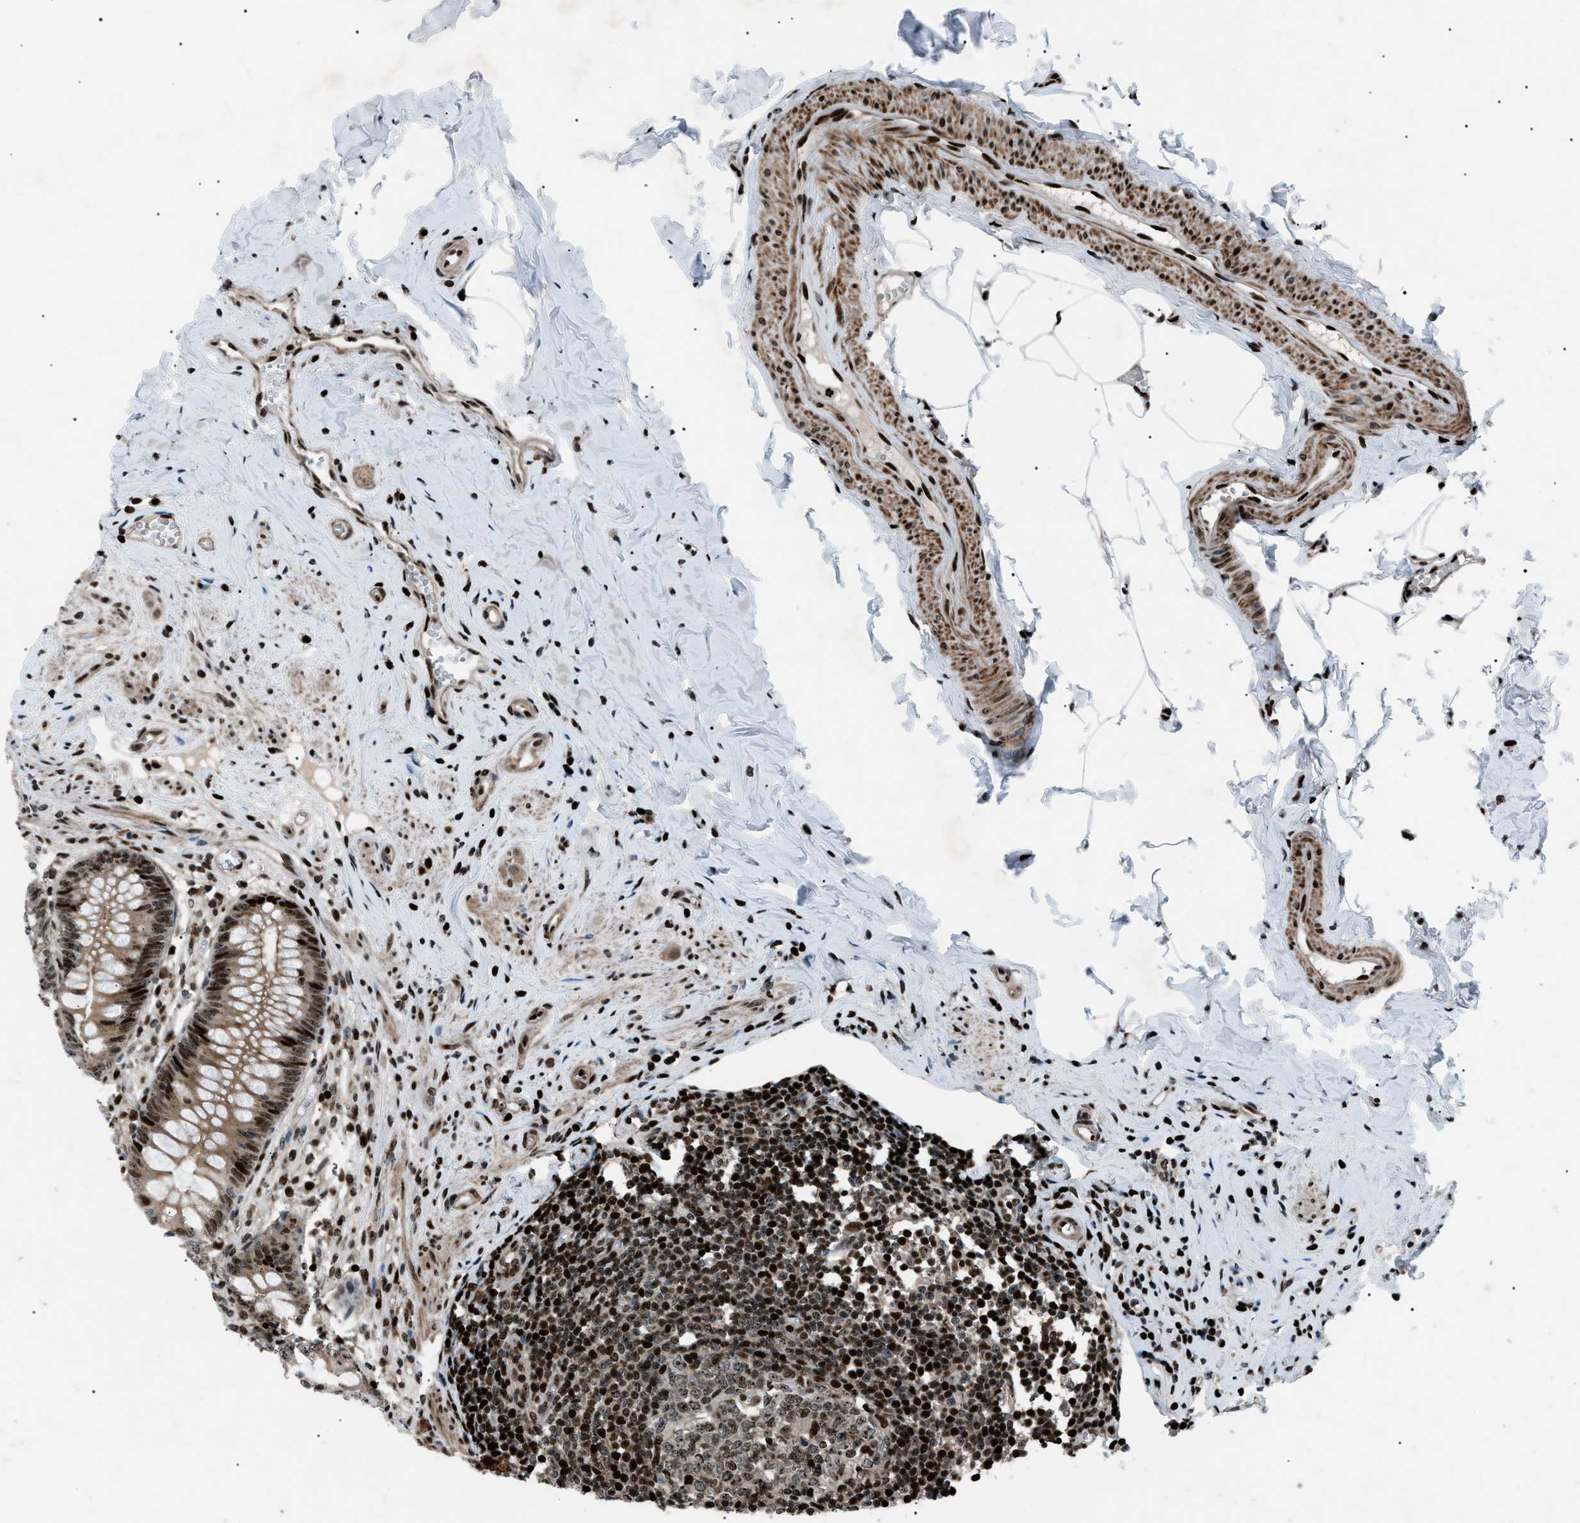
{"staining": {"intensity": "strong", "quantity": ">75%", "location": "cytoplasmic/membranous,nuclear"}, "tissue": "appendix", "cell_type": "Glandular cells", "image_type": "normal", "snomed": [{"axis": "morphology", "description": "Normal tissue, NOS"}, {"axis": "topography", "description": "Appendix"}], "caption": "Benign appendix displays strong cytoplasmic/membranous,nuclear expression in approximately >75% of glandular cells (IHC, brightfield microscopy, high magnification)..", "gene": "PRKX", "patient": {"sex": "male", "age": 56}}